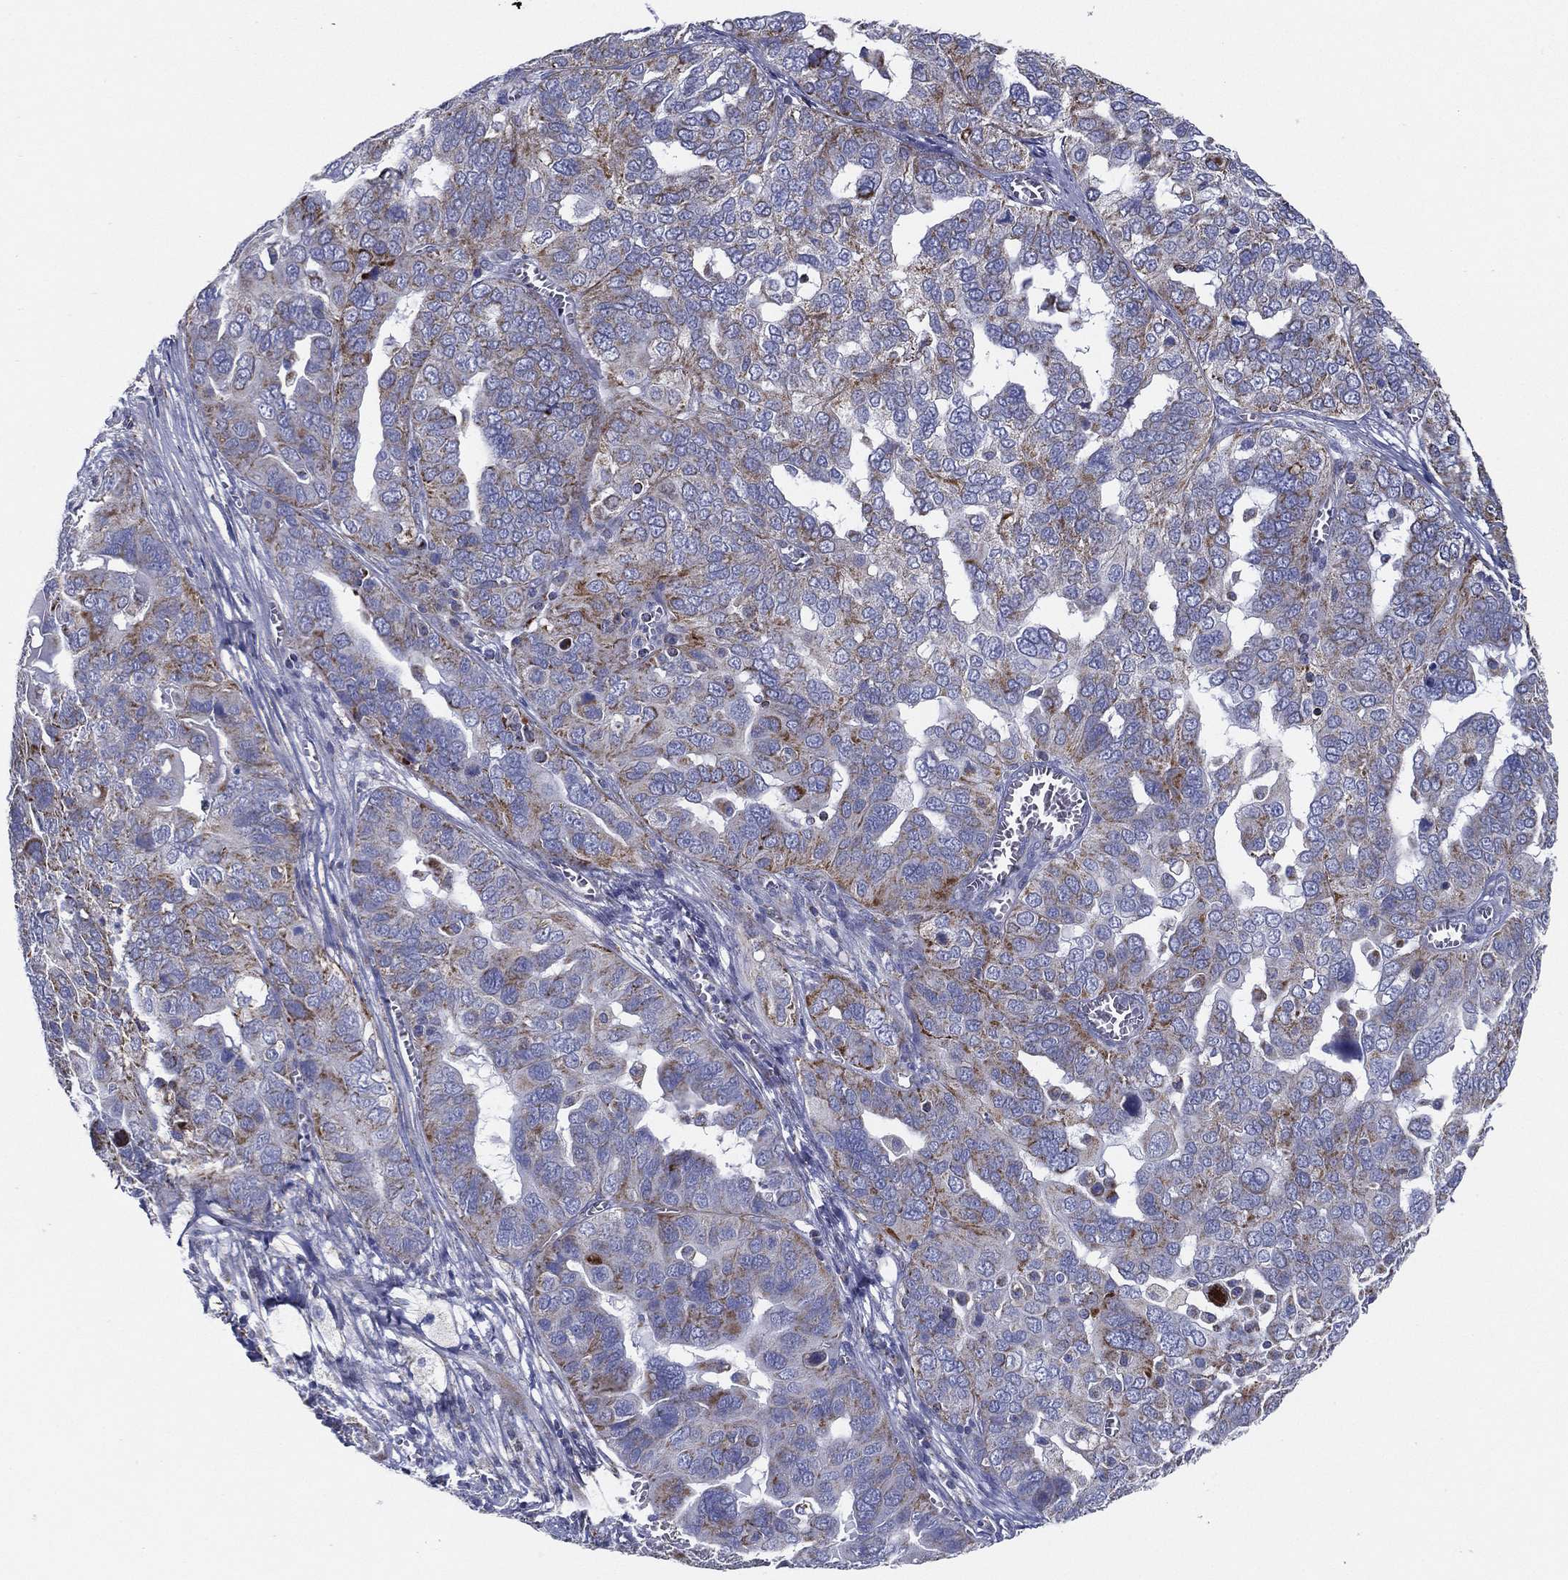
{"staining": {"intensity": "moderate", "quantity": "<25%", "location": "cytoplasmic/membranous"}, "tissue": "ovarian cancer", "cell_type": "Tumor cells", "image_type": "cancer", "snomed": [{"axis": "morphology", "description": "Carcinoma, endometroid"}, {"axis": "topography", "description": "Soft tissue"}, {"axis": "topography", "description": "Ovary"}], "caption": "Immunohistochemistry staining of ovarian cancer, which displays low levels of moderate cytoplasmic/membranous expression in about <25% of tumor cells indicating moderate cytoplasmic/membranous protein expression. The staining was performed using DAB (brown) for protein detection and nuclei were counterstained in hematoxylin (blue).", "gene": "SFXN1", "patient": {"sex": "female", "age": 52}}